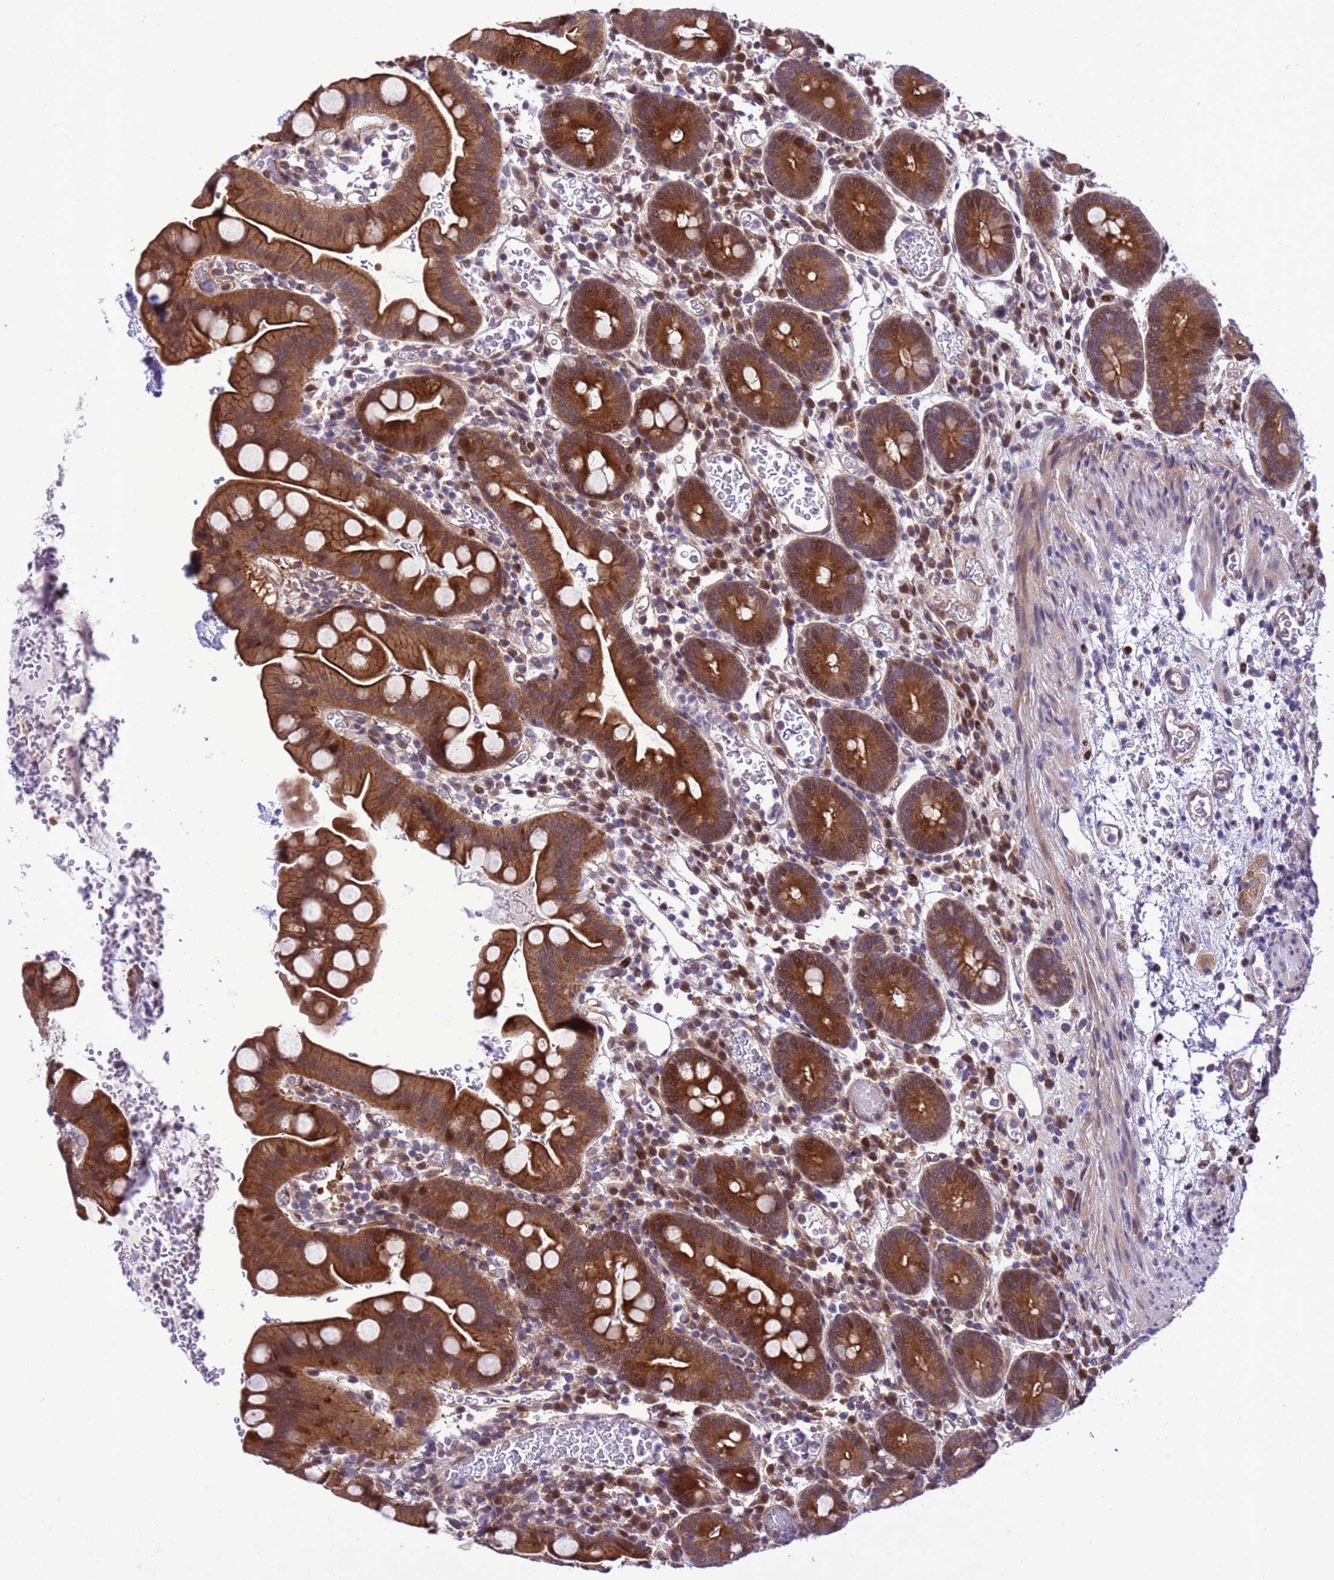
{"staining": {"intensity": "strong", "quantity": ">75%", "location": "cytoplasmic/membranous"}, "tissue": "small intestine", "cell_type": "Glandular cells", "image_type": "normal", "snomed": [{"axis": "morphology", "description": "Normal tissue, NOS"}, {"axis": "topography", "description": "Stomach, upper"}, {"axis": "topography", "description": "Stomach, lower"}, {"axis": "topography", "description": "Small intestine"}], "caption": "A micrograph showing strong cytoplasmic/membranous staining in about >75% of glandular cells in normal small intestine, as visualized by brown immunohistochemical staining.", "gene": "RASD1", "patient": {"sex": "male", "age": 68}}